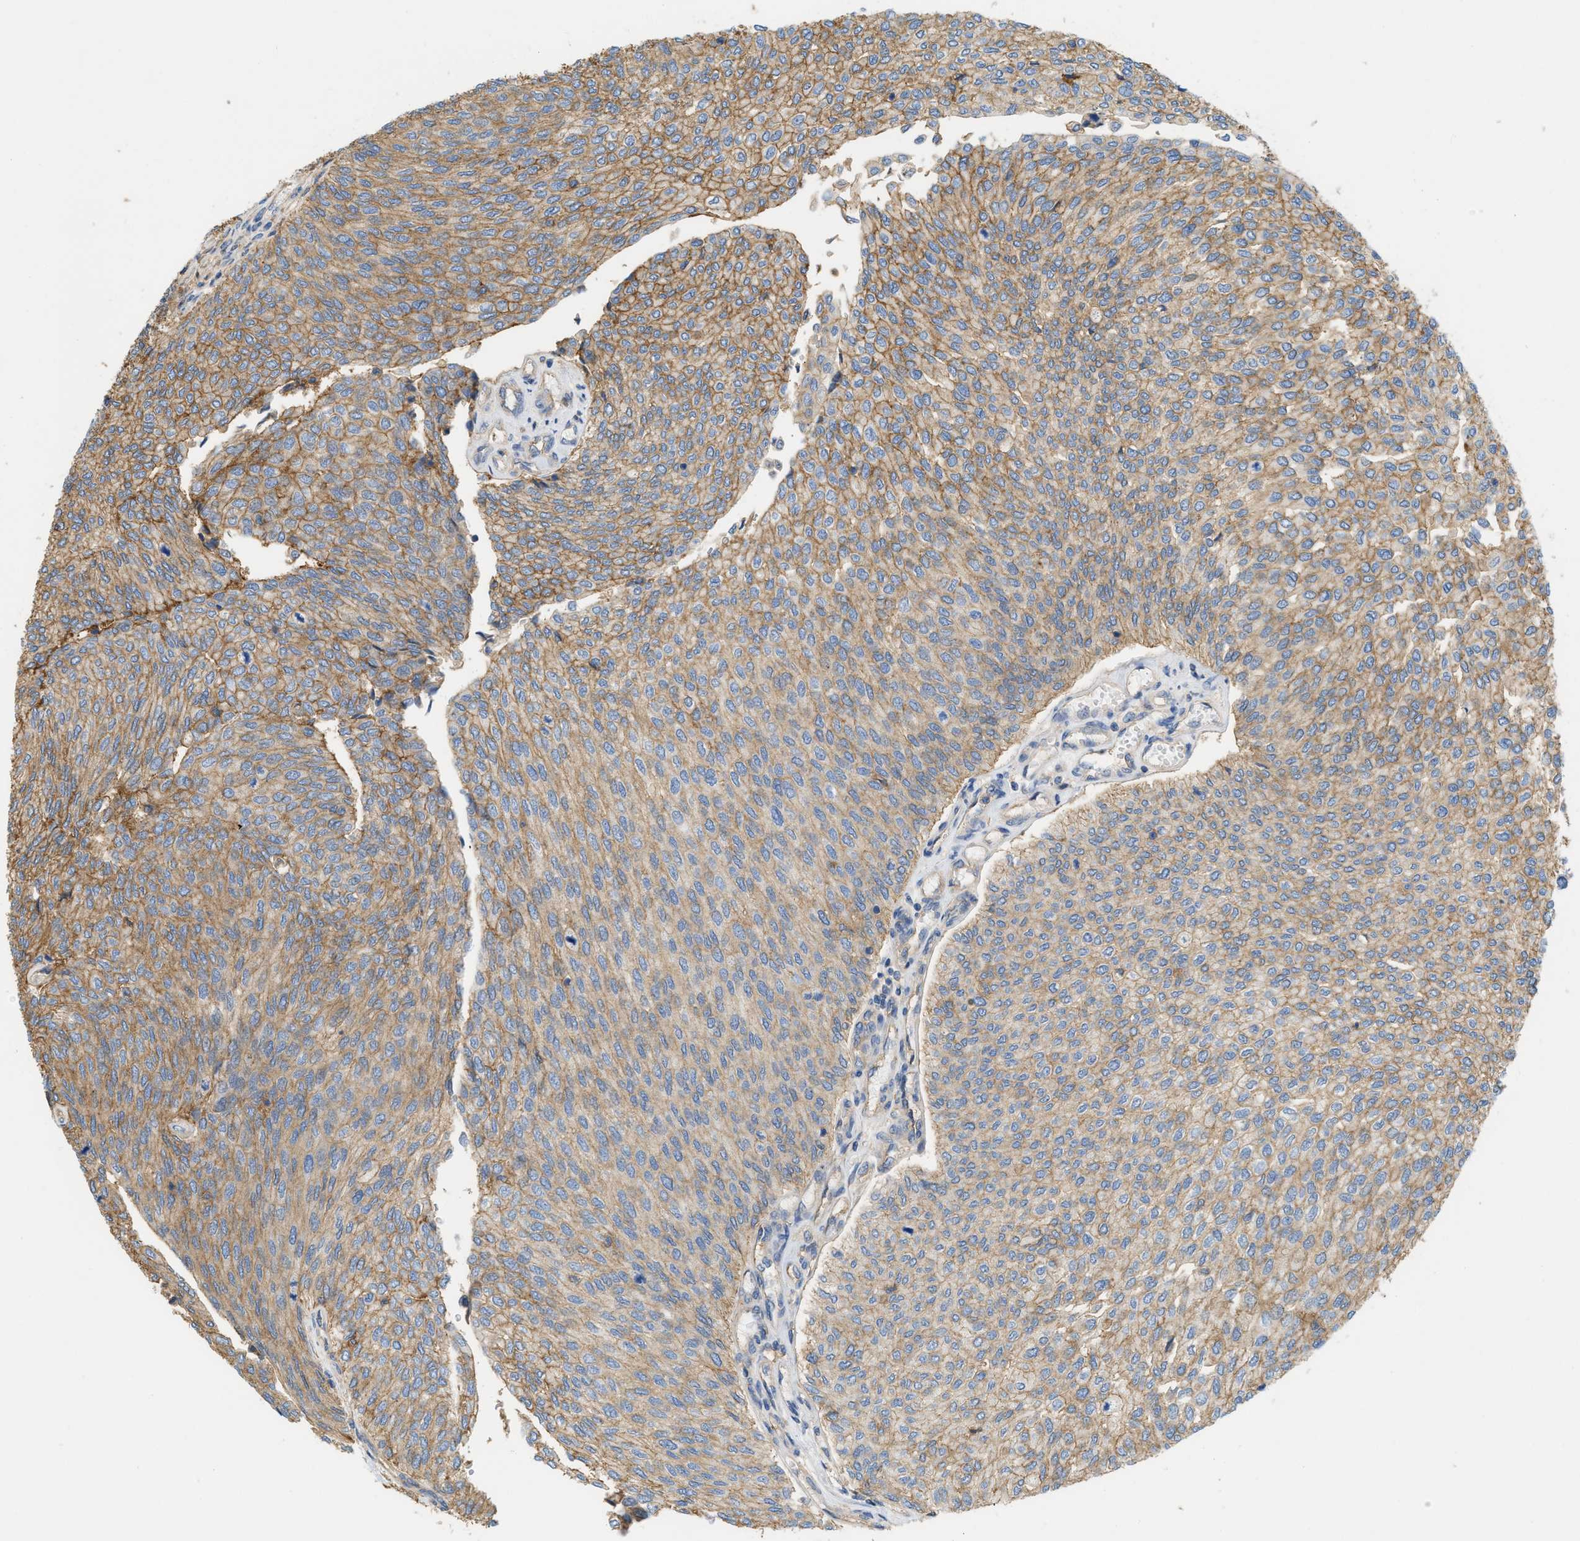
{"staining": {"intensity": "moderate", "quantity": ">75%", "location": "cytoplasmic/membranous"}, "tissue": "urothelial cancer", "cell_type": "Tumor cells", "image_type": "cancer", "snomed": [{"axis": "morphology", "description": "Urothelial carcinoma, Low grade"}, {"axis": "topography", "description": "Urinary bladder"}], "caption": "Urothelial cancer was stained to show a protein in brown. There is medium levels of moderate cytoplasmic/membranous positivity in approximately >75% of tumor cells. The staining was performed using DAB to visualize the protein expression in brown, while the nuclei were stained in blue with hematoxylin (Magnification: 20x).", "gene": "GNB4", "patient": {"sex": "female", "age": 79}}